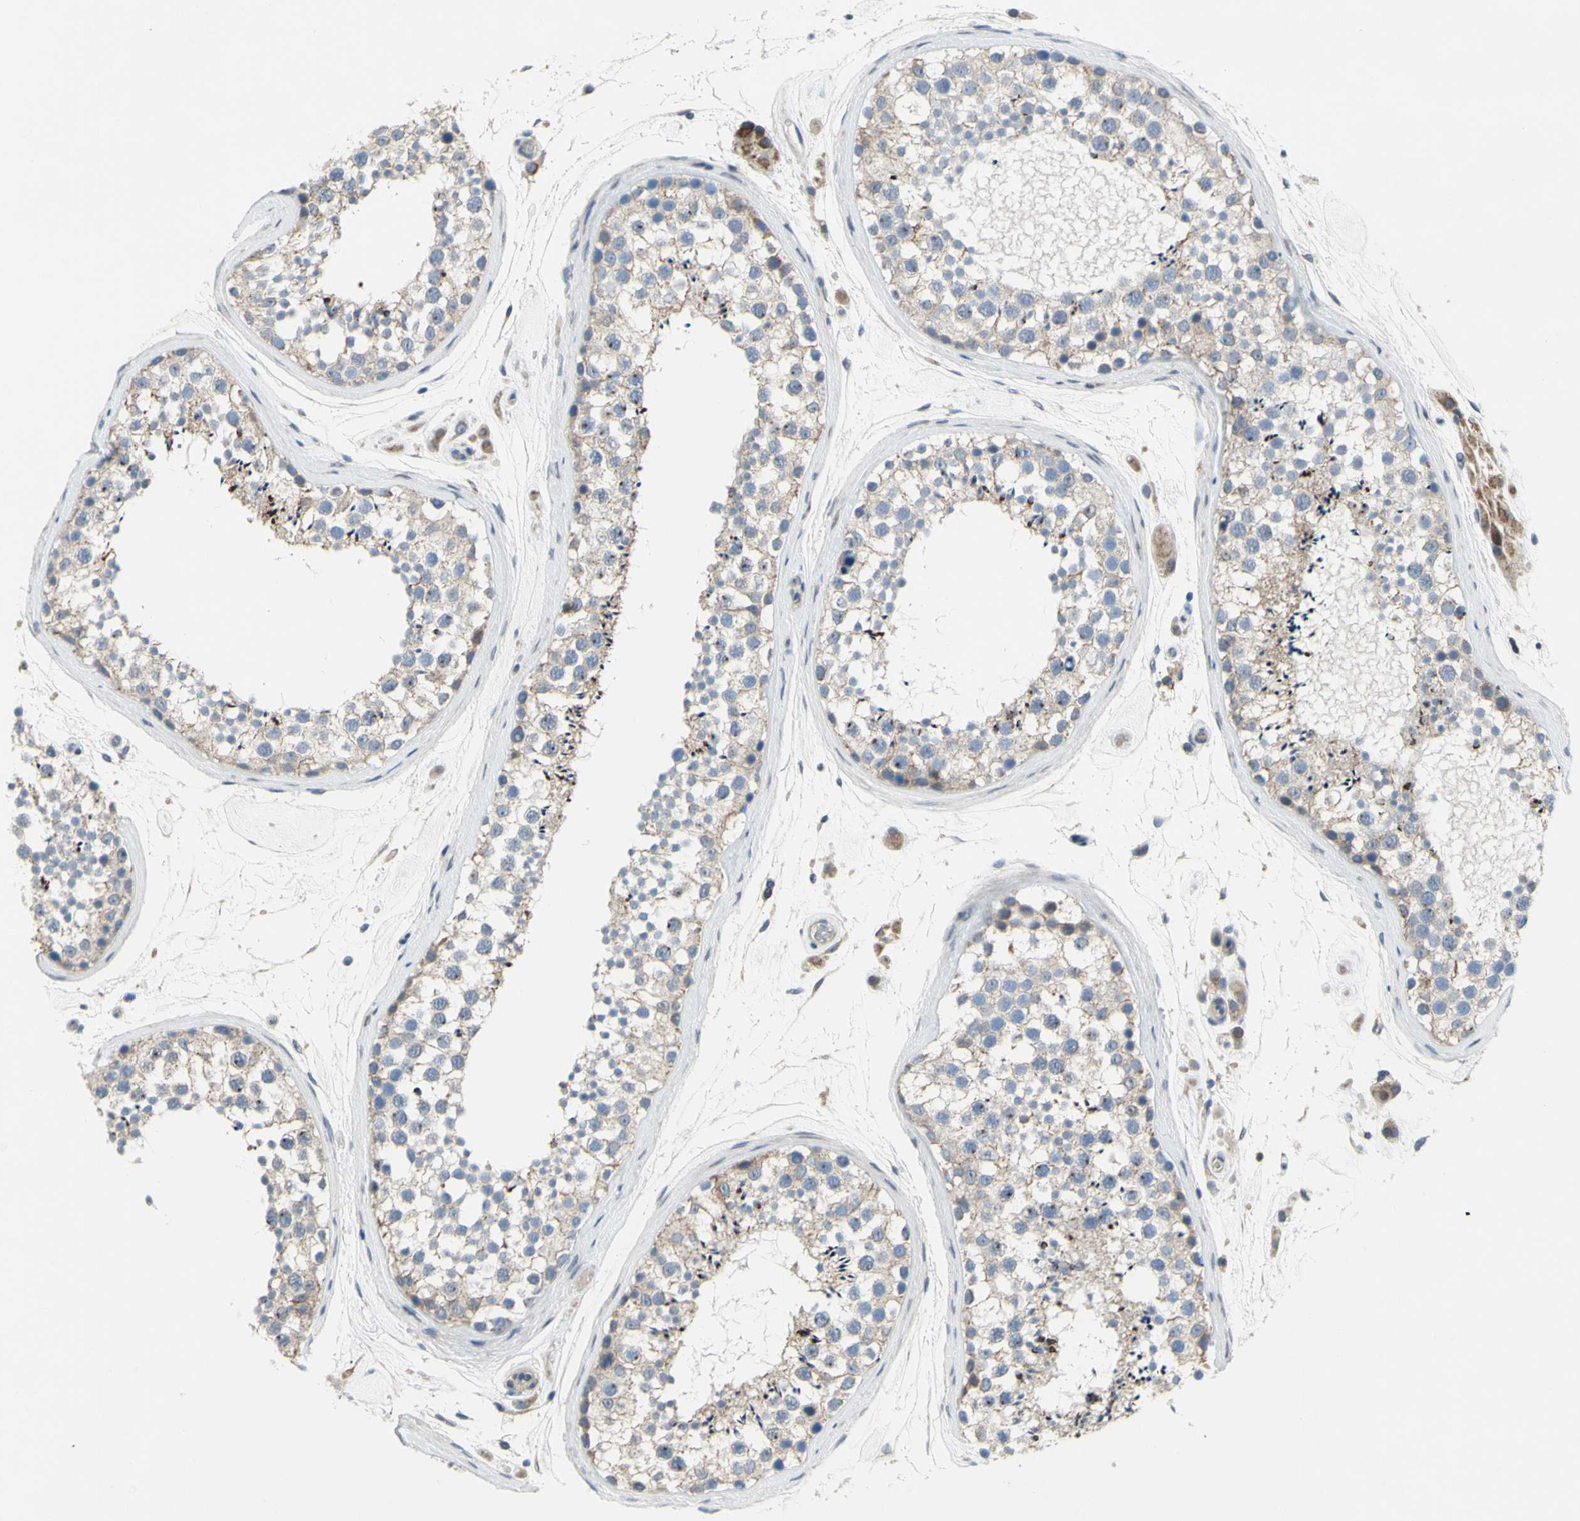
{"staining": {"intensity": "weak", "quantity": ">75%", "location": "cytoplasmic/membranous"}, "tissue": "testis", "cell_type": "Cells in seminiferous ducts", "image_type": "normal", "snomed": [{"axis": "morphology", "description": "Normal tissue, NOS"}, {"axis": "topography", "description": "Testis"}], "caption": "Immunohistochemical staining of unremarkable testis shows weak cytoplasmic/membranous protein expression in about >75% of cells in seminiferous ducts.", "gene": "GRAMD2B", "patient": {"sex": "male", "age": 46}}